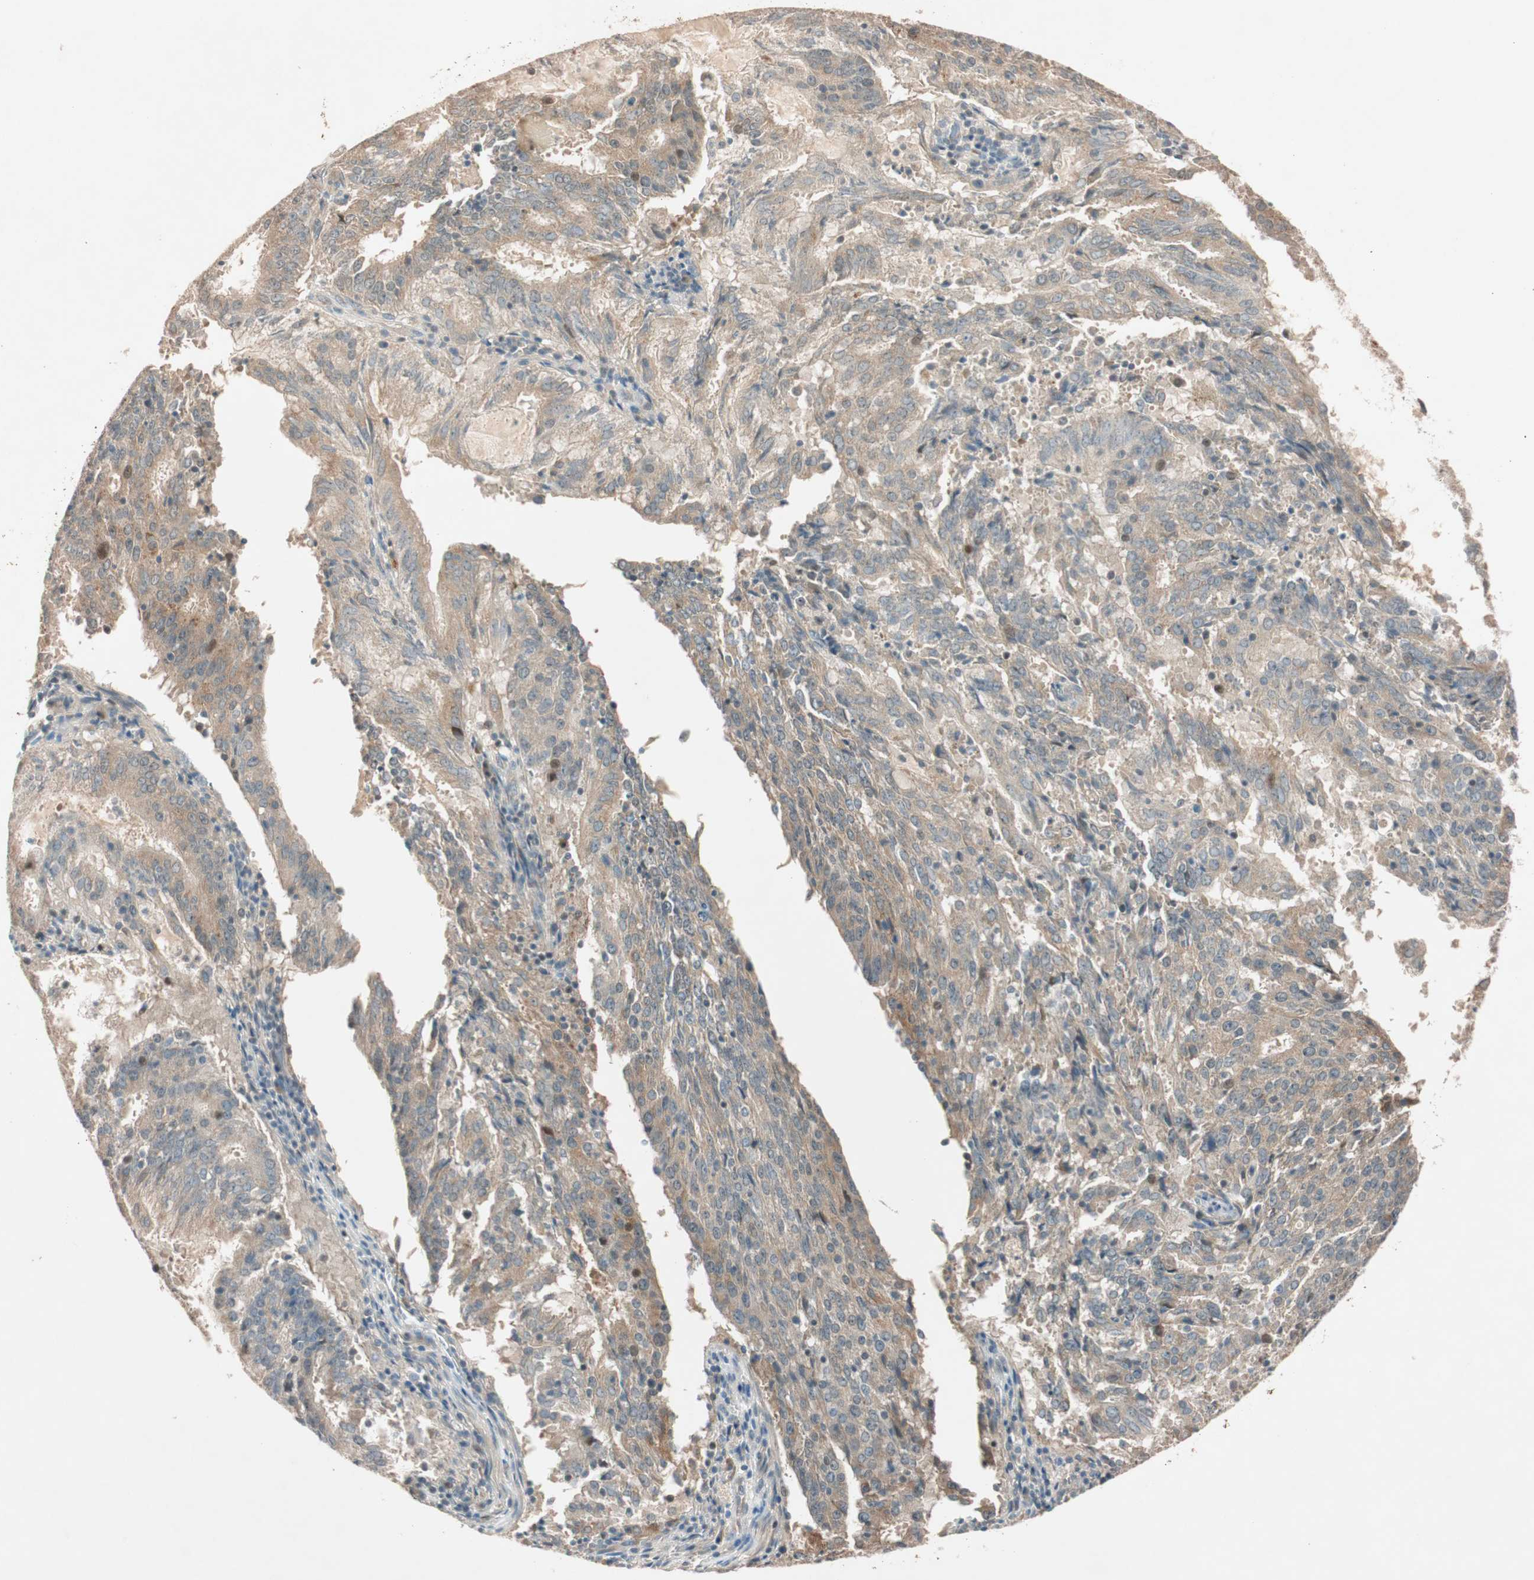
{"staining": {"intensity": "moderate", "quantity": ">75%", "location": "cytoplasmic/membranous"}, "tissue": "cervical cancer", "cell_type": "Tumor cells", "image_type": "cancer", "snomed": [{"axis": "morphology", "description": "Adenocarcinoma, NOS"}, {"axis": "topography", "description": "Cervix"}], "caption": "Cervical cancer was stained to show a protein in brown. There is medium levels of moderate cytoplasmic/membranous positivity in approximately >75% of tumor cells.", "gene": "EPHA6", "patient": {"sex": "female", "age": 44}}